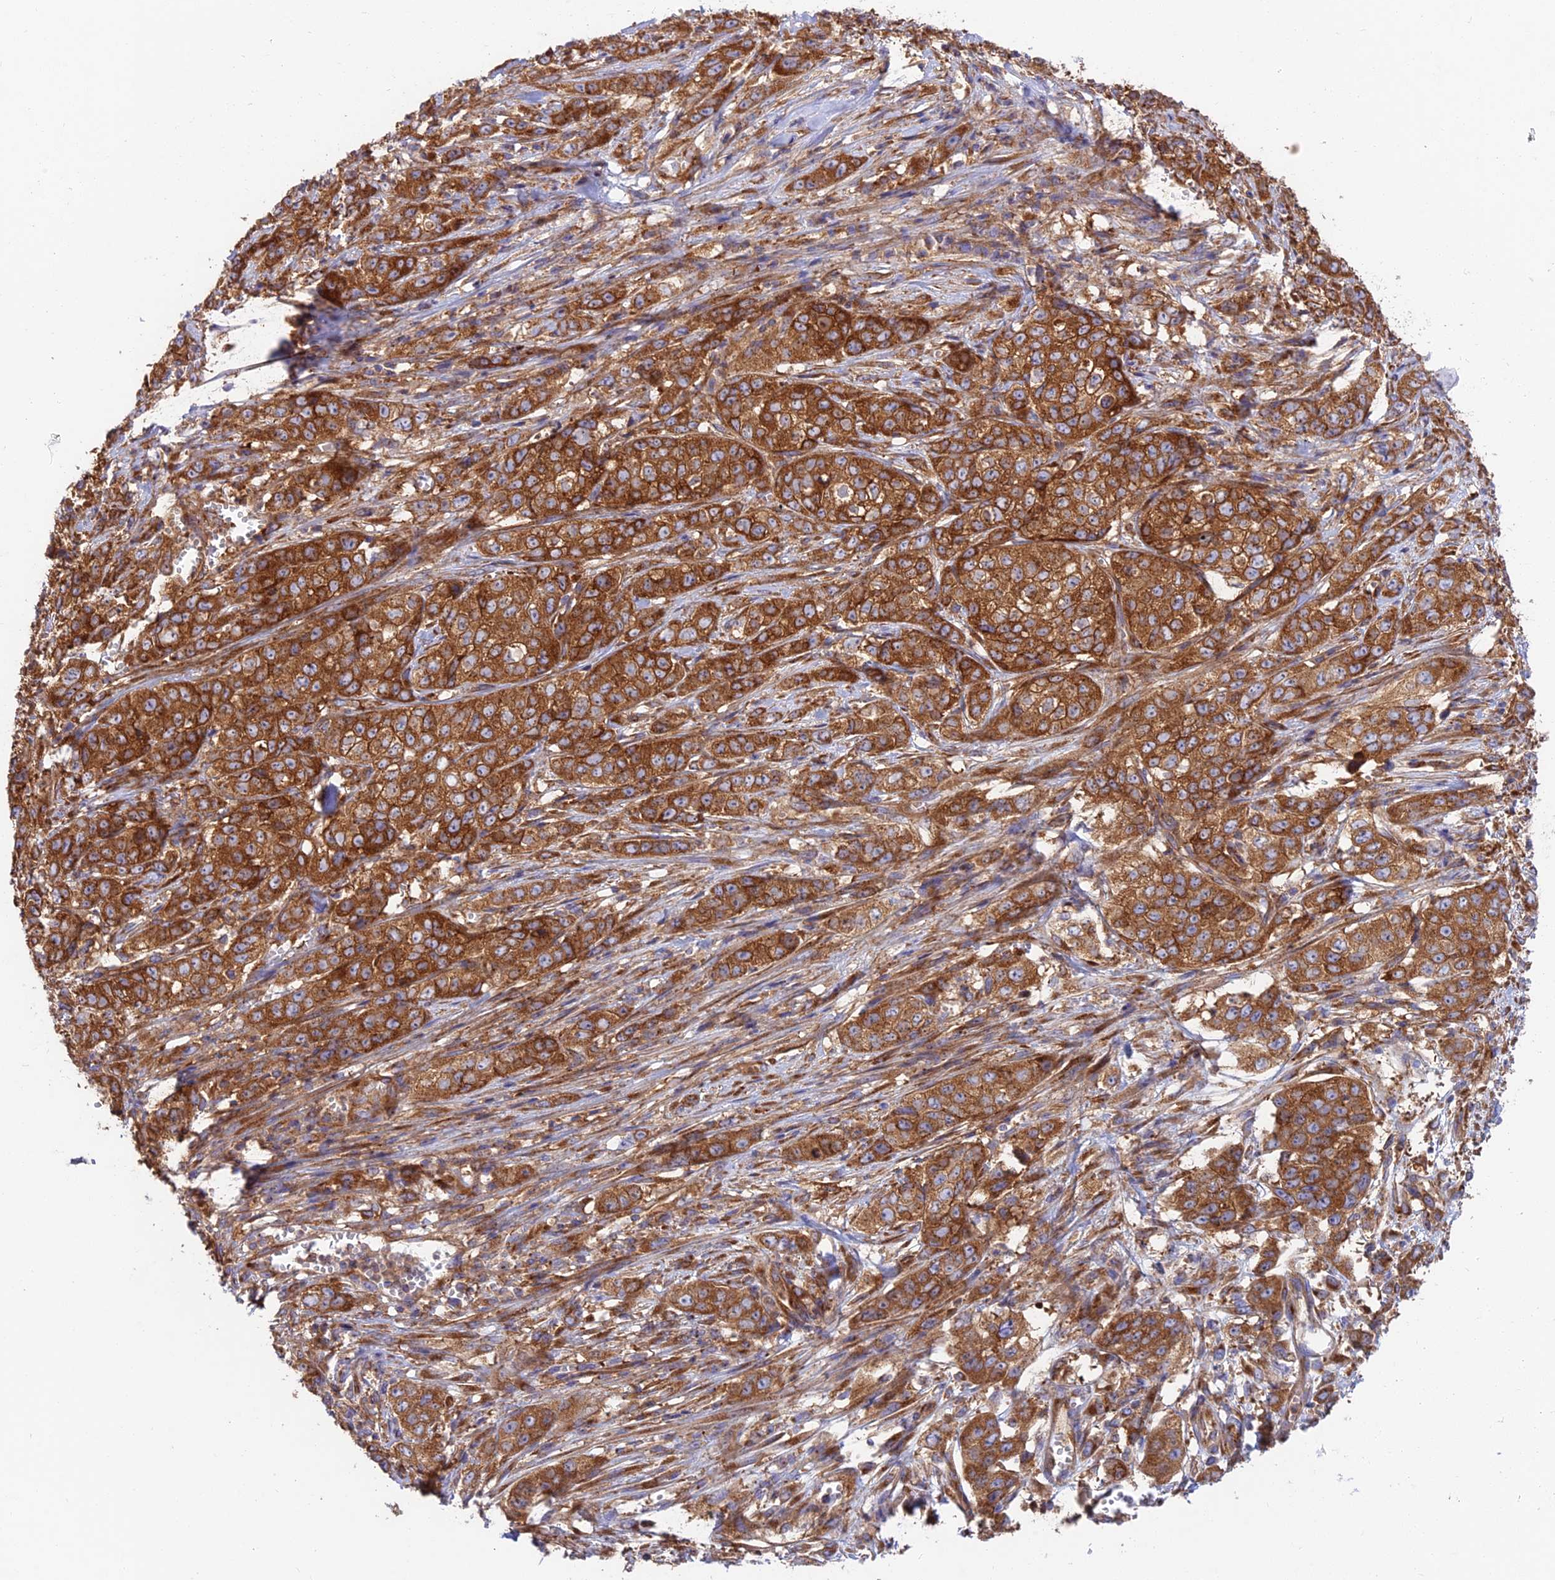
{"staining": {"intensity": "strong", "quantity": ">75%", "location": "cytoplasmic/membranous"}, "tissue": "stomach cancer", "cell_type": "Tumor cells", "image_type": "cancer", "snomed": [{"axis": "morphology", "description": "Adenocarcinoma, NOS"}, {"axis": "topography", "description": "Stomach, upper"}], "caption": "IHC image of neoplastic tissue: human adenocarcinoma (stomach) stained using IHC demonstrates high levels of strong protein expression localized specifically in the cytoplasmic/membranous of tumor cells, appearing as a cytoplasmic/membranous brown color.", "gene": "GOLGA3", "patient": {"sex": "male", "age": 62}}